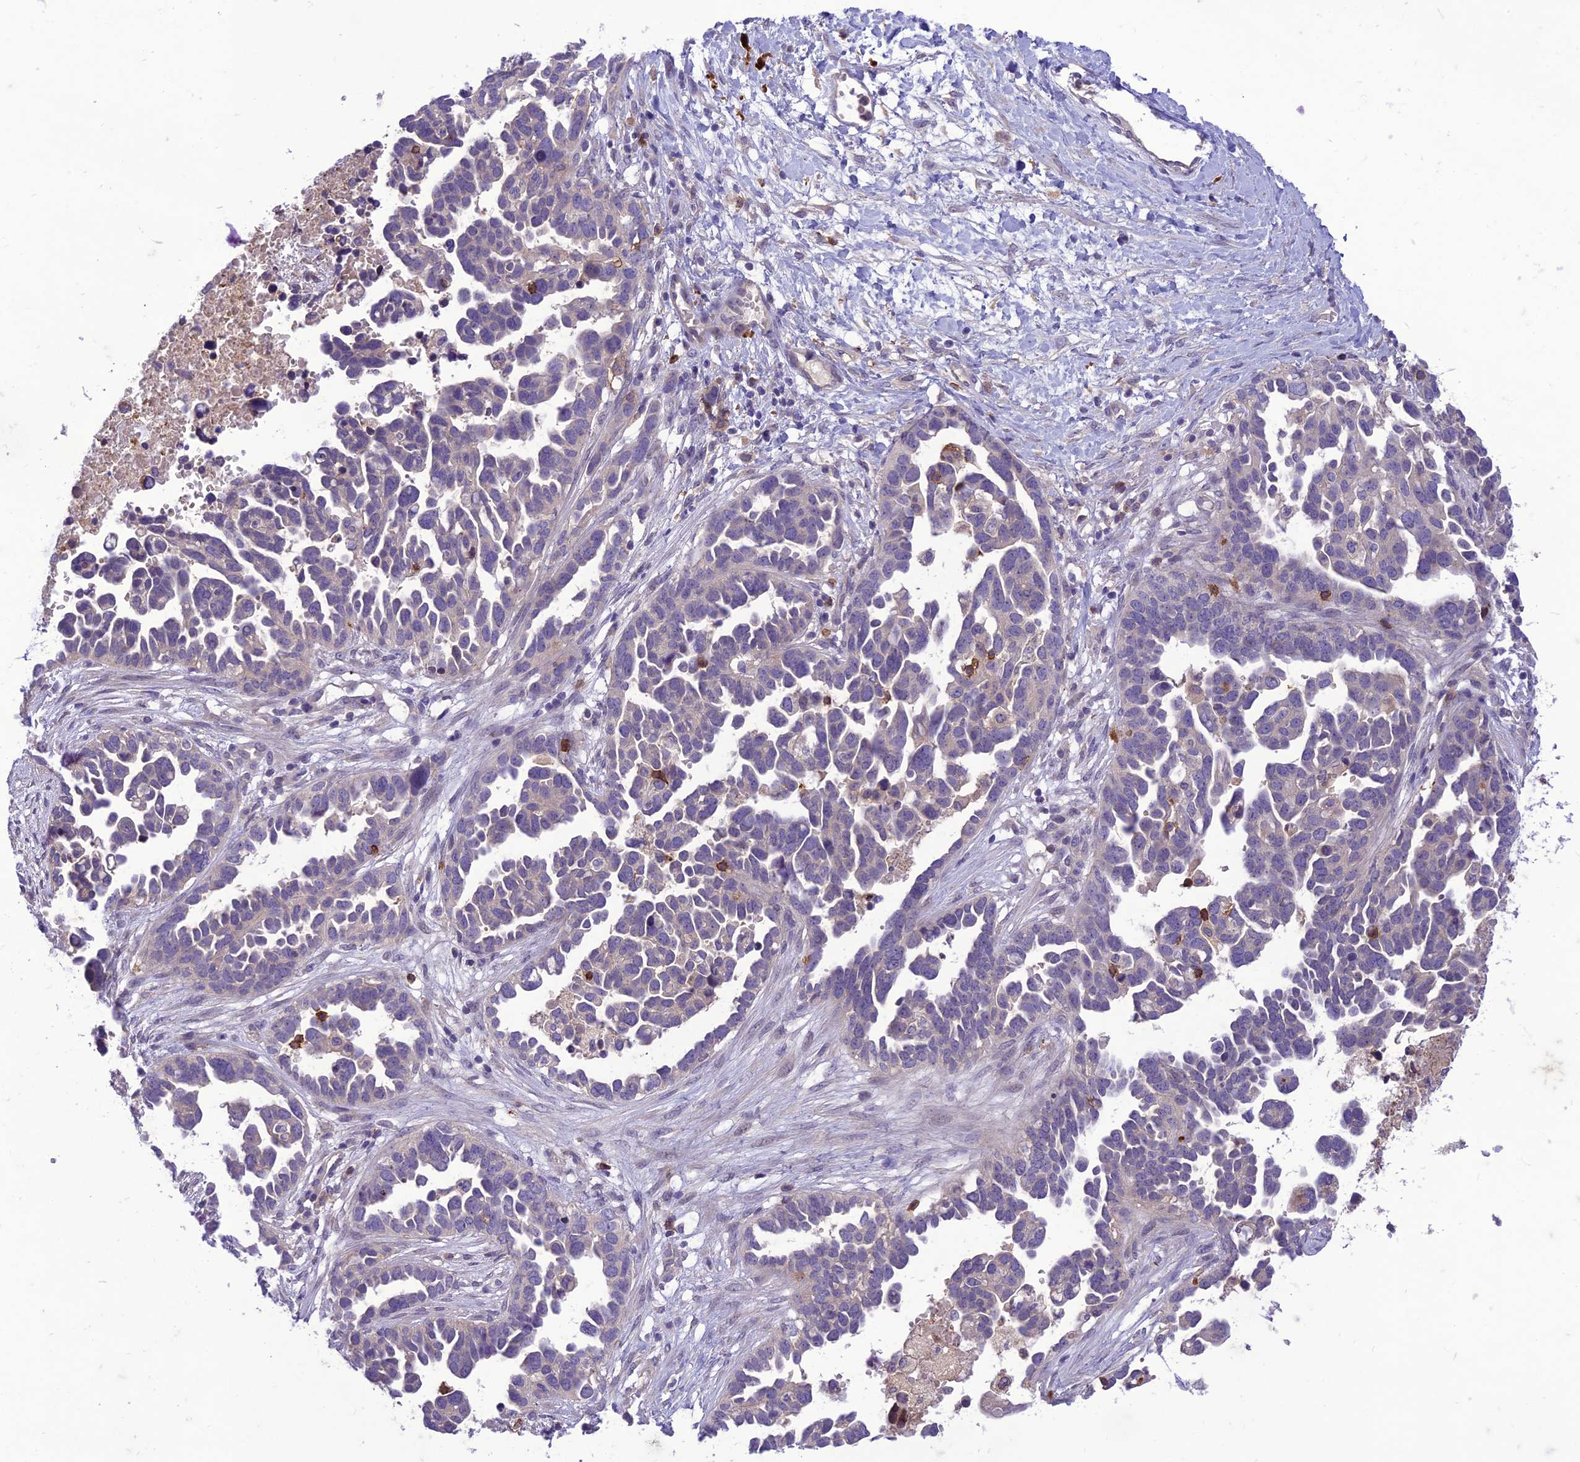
{"staining": {"intensity": "negative", "quantity": "none", "location": "none"}, "tissue": "ovarian cancer", "cell_type": "Tumor cells", "image_type": "cancer", "snomed": [{"axis": "morphology", "description": "Cystadenocarcinoma, serous, NOS"}, {"axis": "topography", "description": "Ovary"}], "caption": "Immunohistochemical staining of ovarian cancer reveals no significant positivity in tumor cells. (DAB immunohistochemistry with hematoxylin counter stain).", "gene": "ITGAE", "patient": {"sex": "female", "age": 54}}